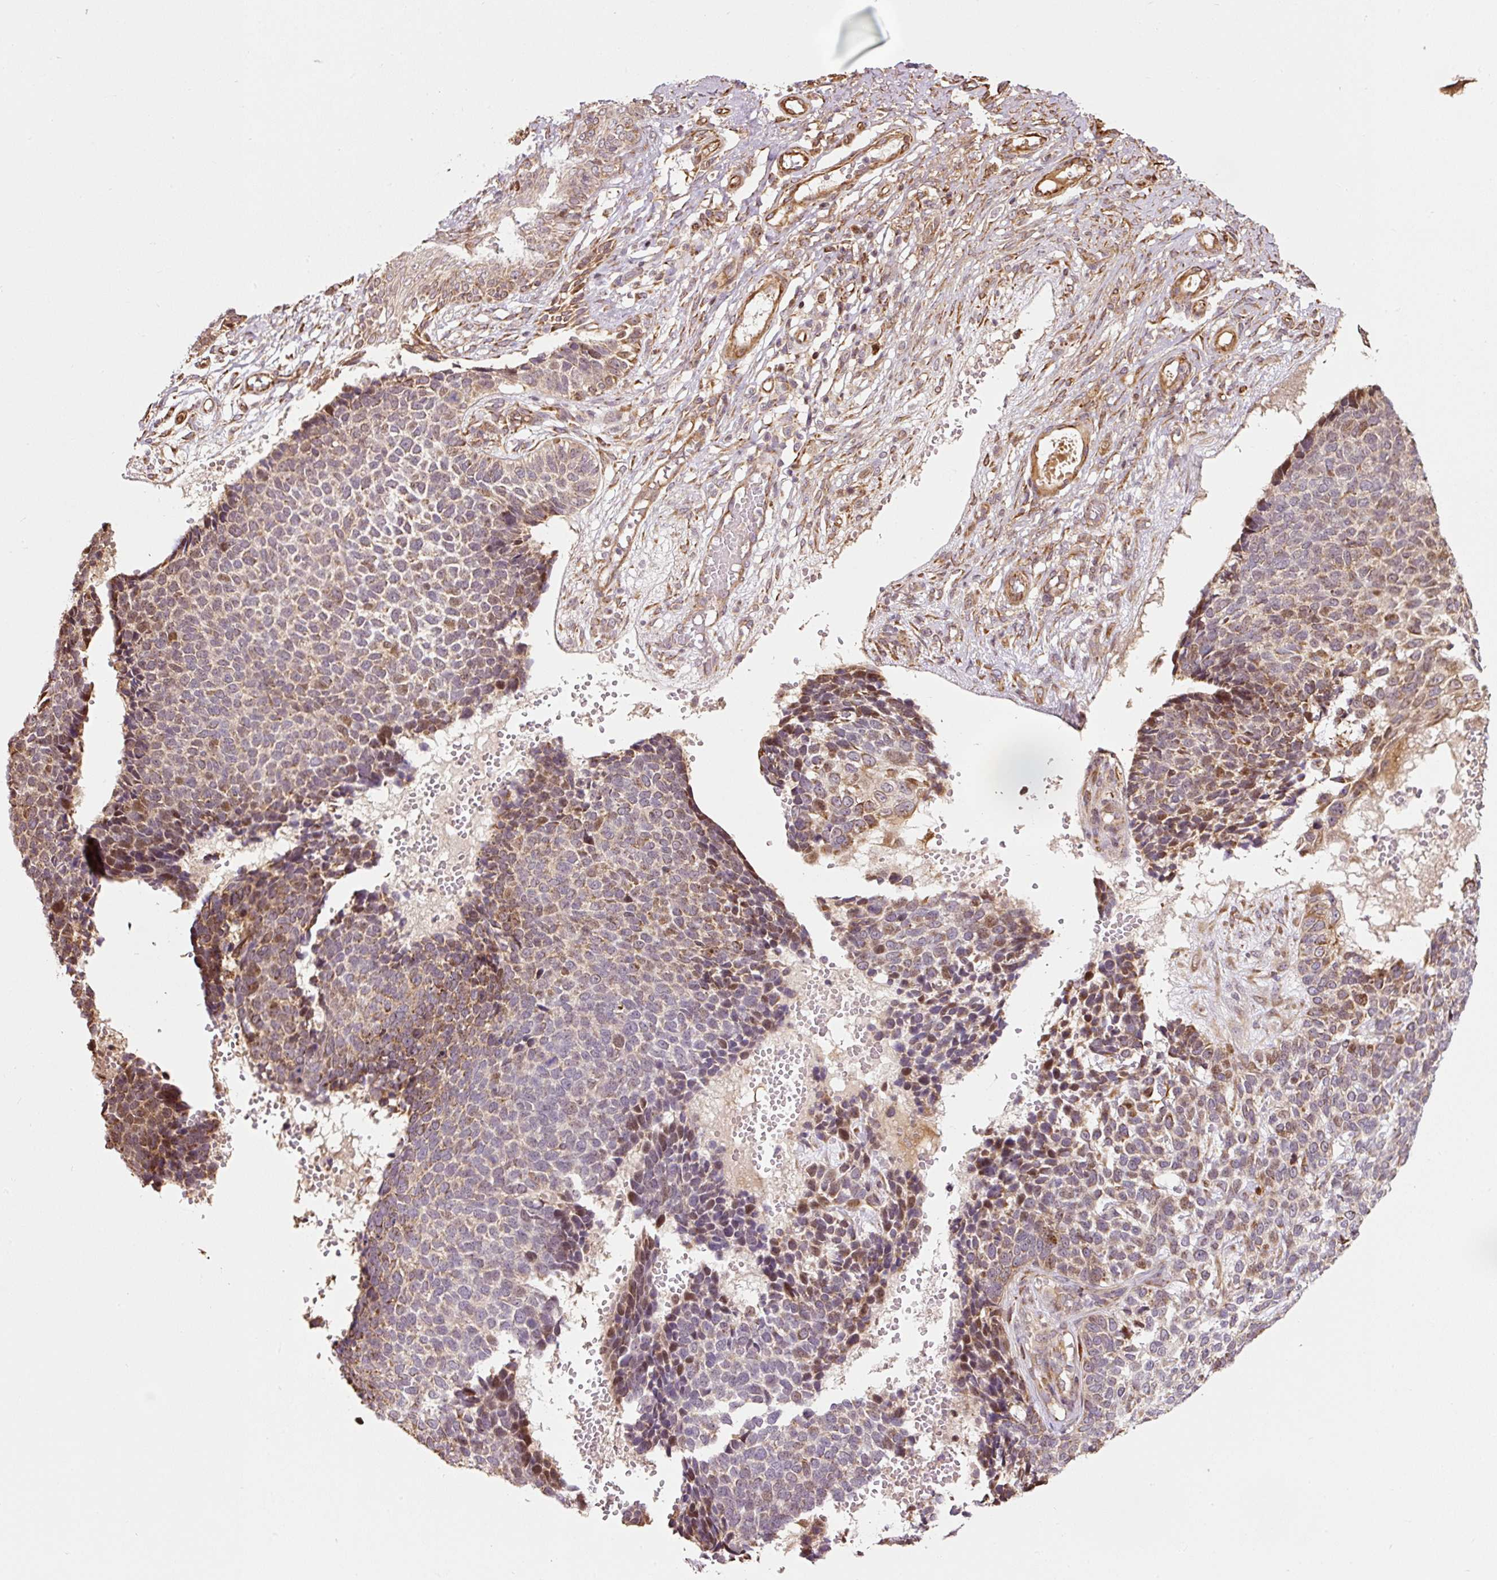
{"staining": {"intensity": "moderate", "quantity": "<25%", "location": "cytoplasmic/membranous,nuclear"}, "tissue": "skin cancer", "cell_type": "Tumor cells", "image_type": "cancer", "snomed": [{"axis": "morphology", "description": "Basal cell carcinoma"}, {"axis": "topography", "description": "Skin"}], "caption": "An image showing moderate cytoplasmic/membranous and nuclear staining in about <25% of tumor cells in skin basal cell carcinoma, as visualized by brown immunohistochemical staining.", "gene": "ETF1", "patient": {"sex": "female", "age": 84}}